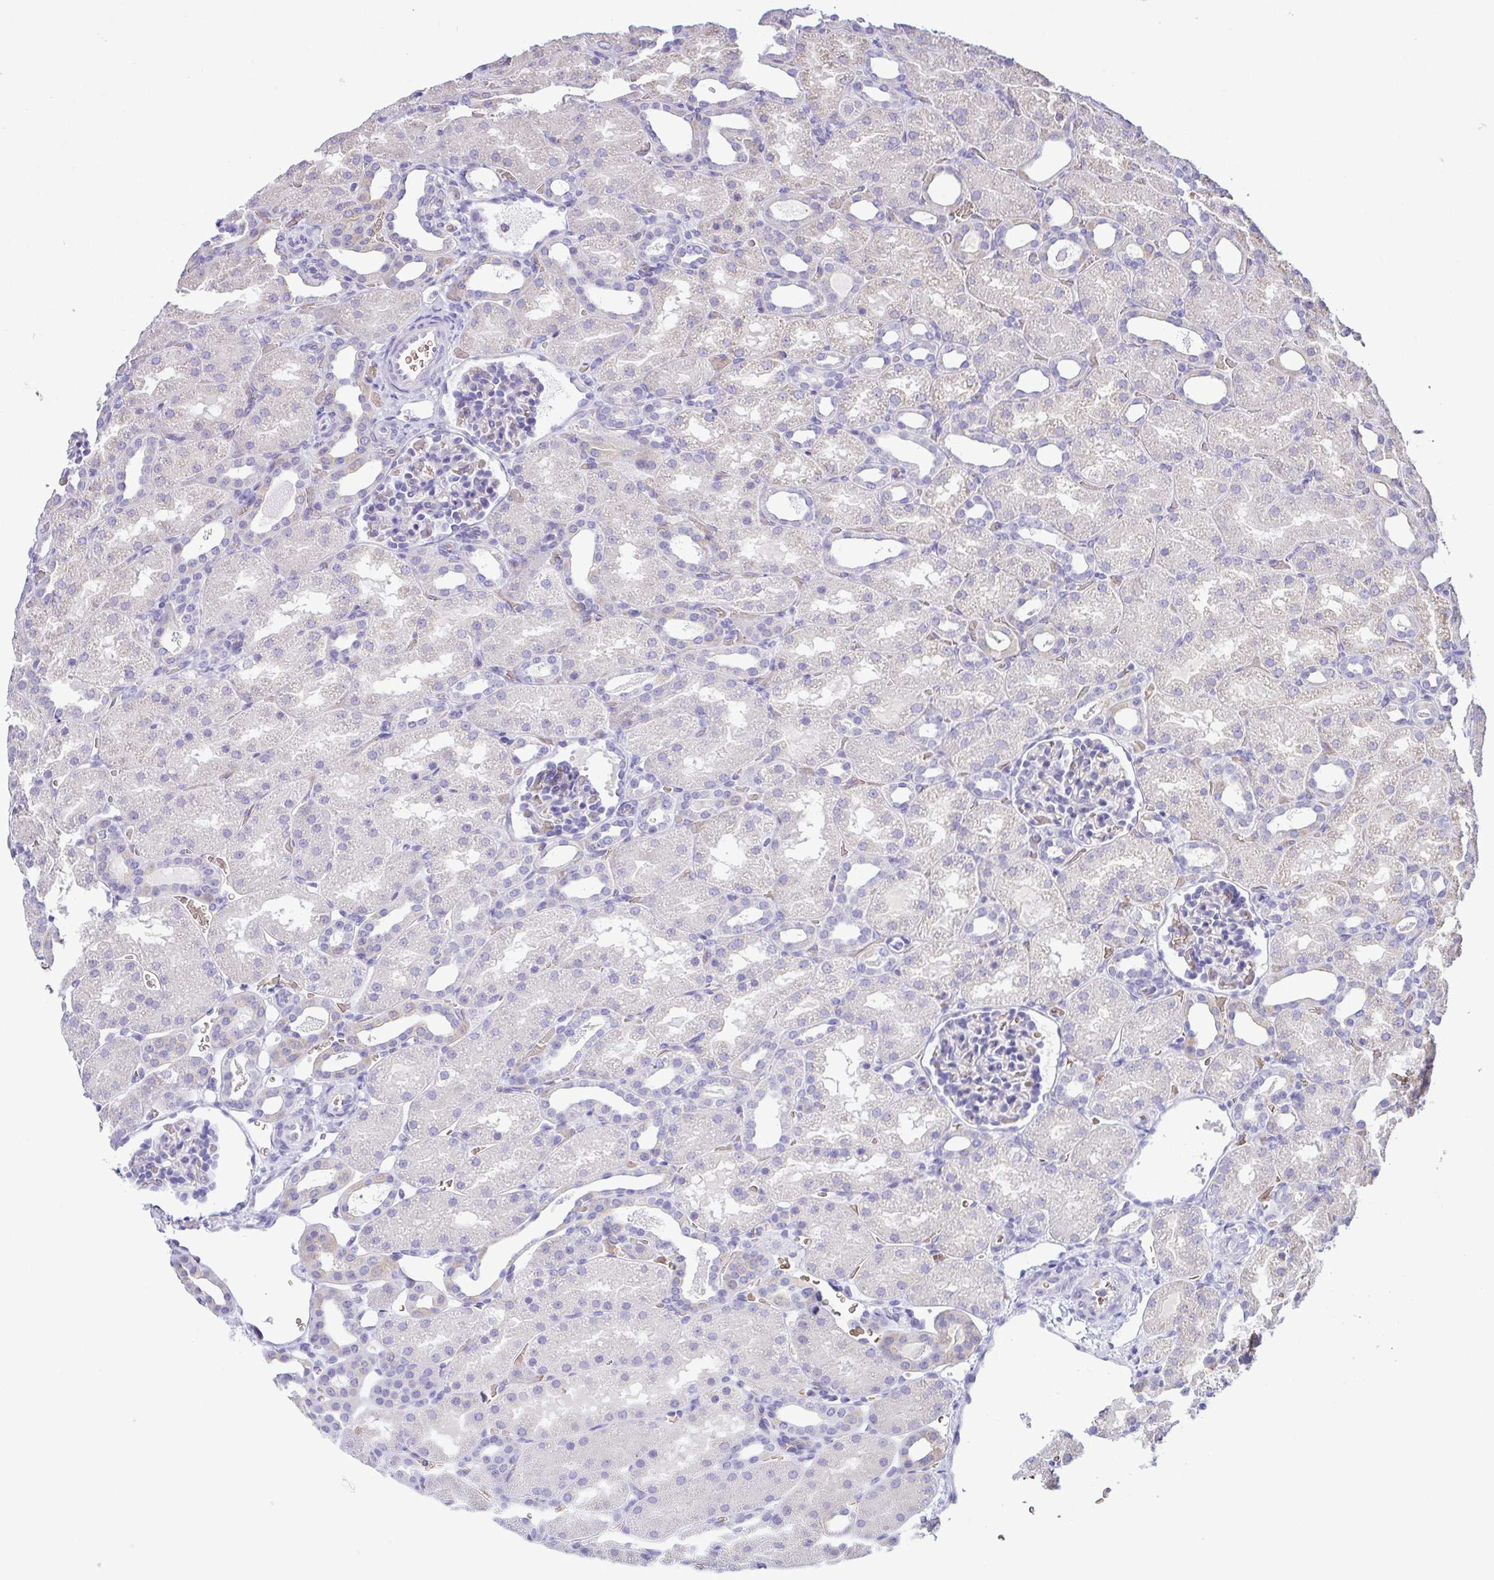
{"staining": {"intensity": "negative", "quantity": "none", "location": "none"}, "tissue": "kidney", "cell_type": "Cells in glomeruli", "image_type": "normal", "snomed": [{"axis": "morphology", "description": "Normal tissue, NOS"}, {"axis": "topography", "description": "Kidney"}], "caption": "The photomicrograph reveals no significant positivity in cells in glomeruli of kidney. The staining was performed using DAB (3,3'-diaminobenzidine) to visualize the protein expression in brown, while the nuclei were stained in blue with hematoxylin (Magnification: 20x).", "gene": "EPB42", "patient": {"sex": "male", "age": 2}}